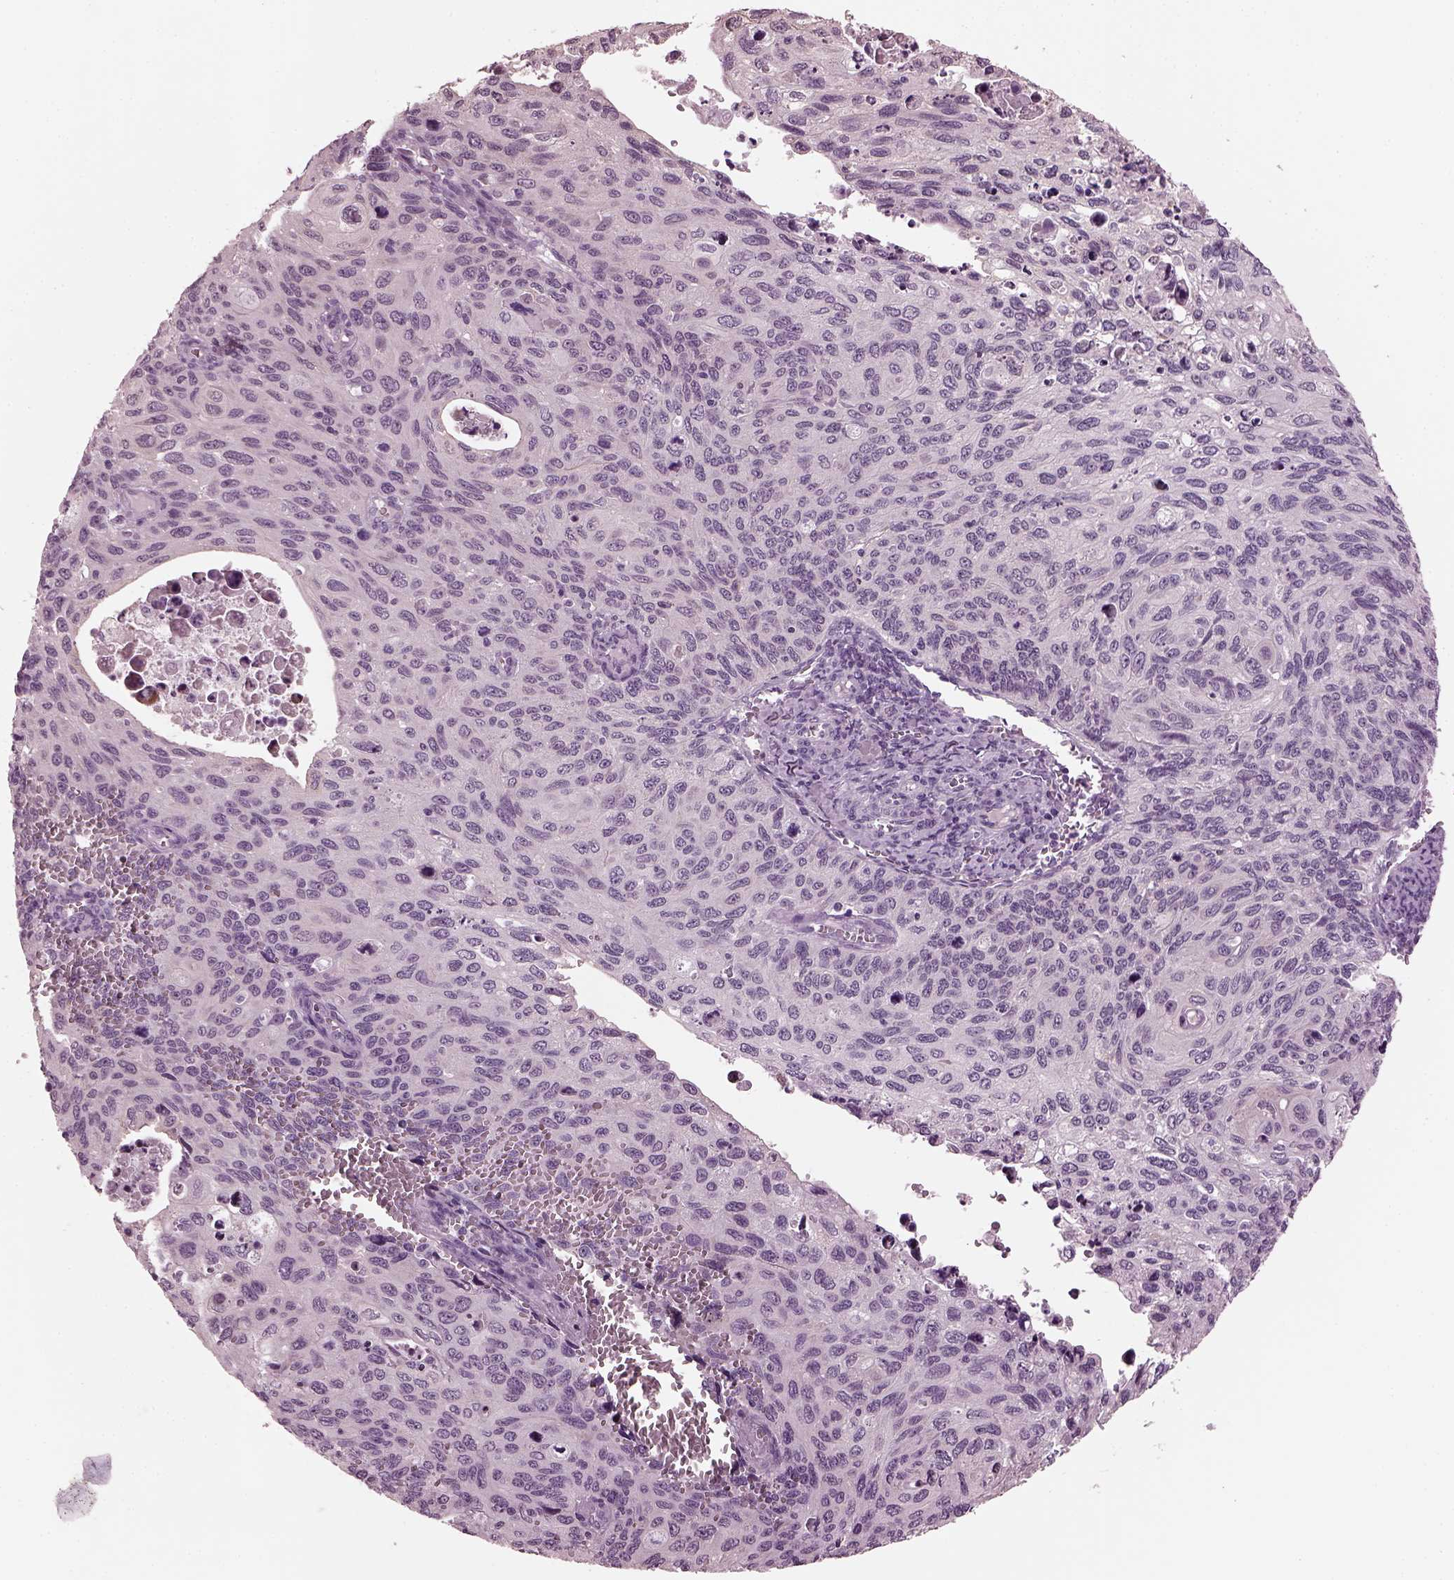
{"staining": {"intensity": "negative", "quantity": "none", "location": "none"}, "tissue": "cervical cancer", "cell_type": "Tumor cells", "image_type": "cancer", "snomed": [{"axis": "morphology", "description": "Squamous cell carcinoma, NOS"}, {"axis": "topography", "description": "Cervix"}], "caption": "Photomicrograph shows no protein staining in tumor cells of cervical cancer tissue.", "gene": "MIB2", "patient": {"sex": "female", "age": 70}}